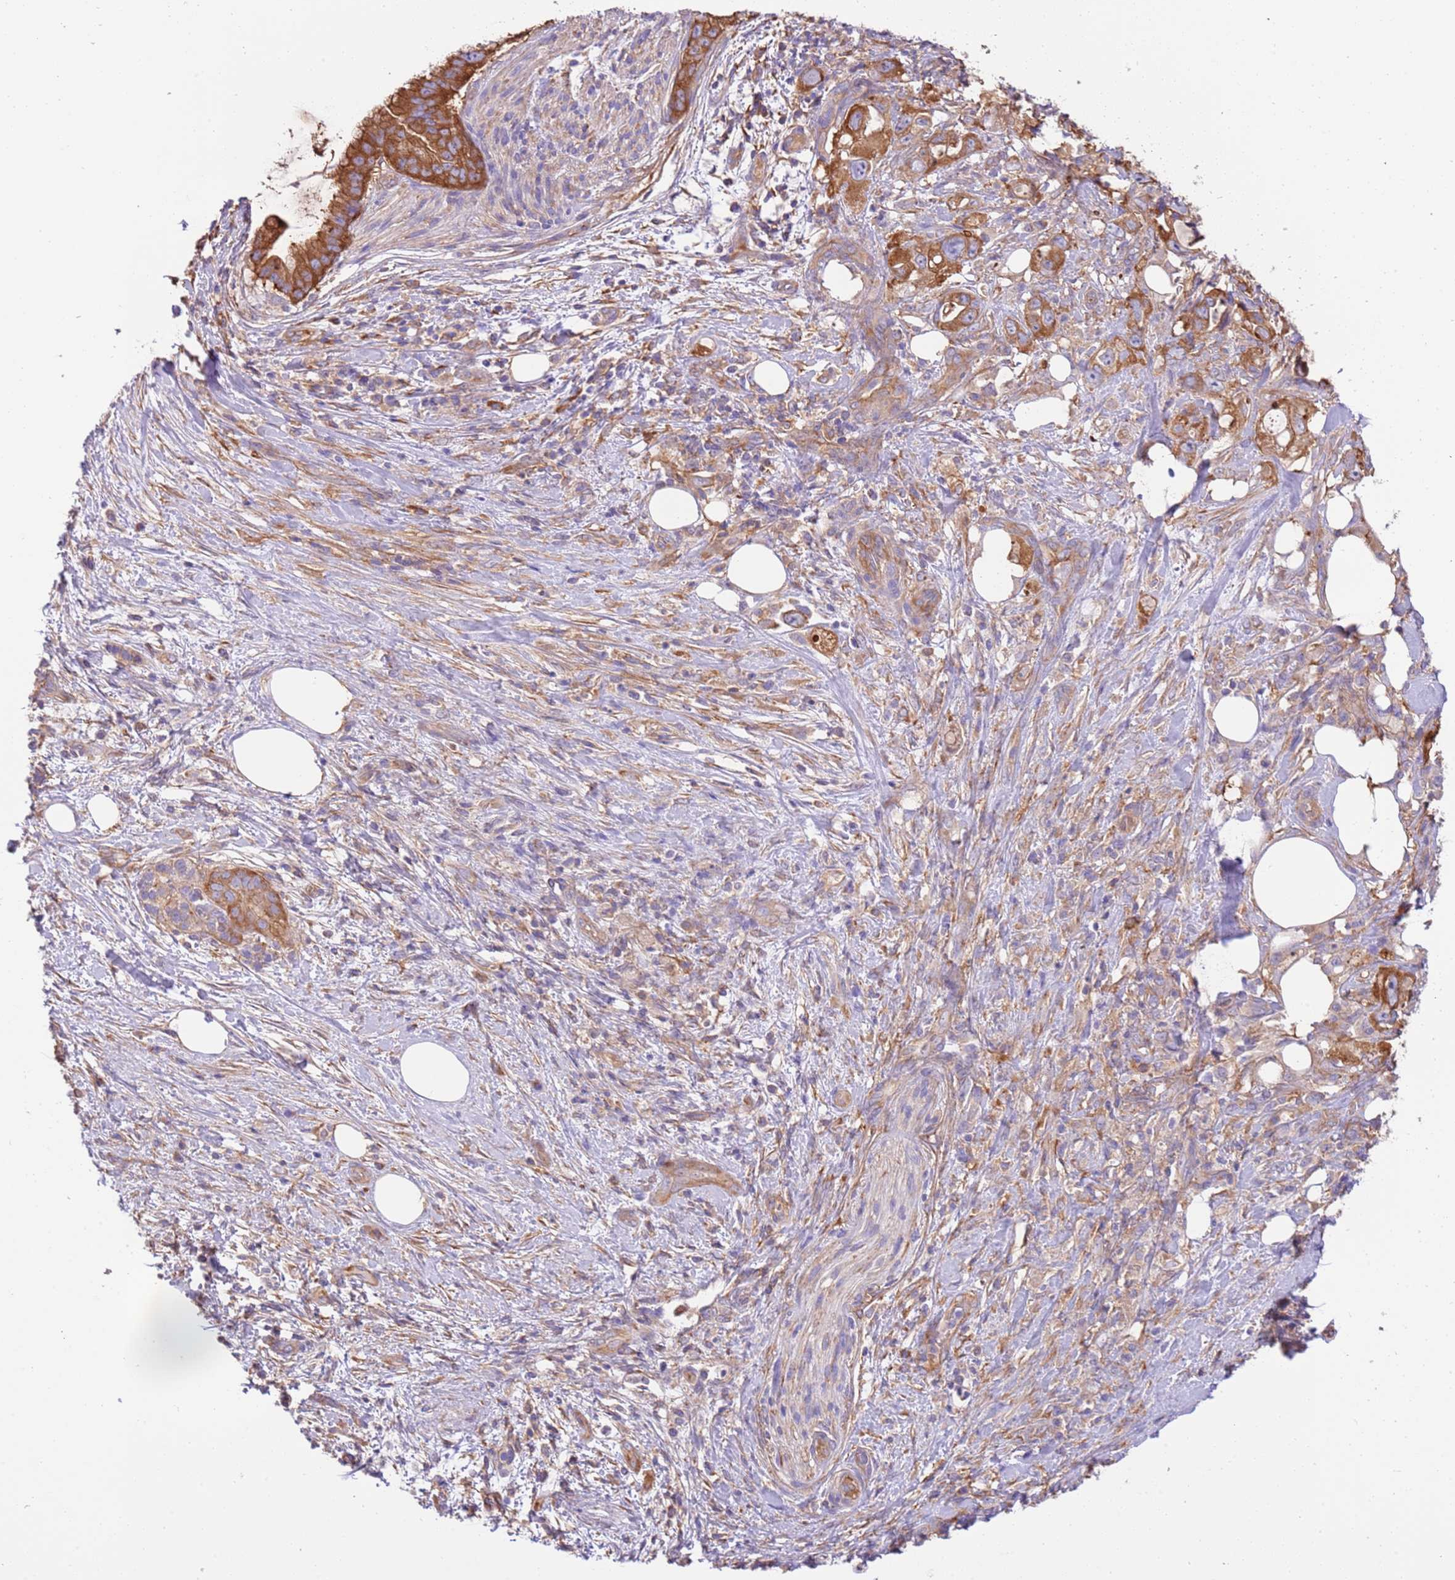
{"staining": {"intensity": "strong", "quantity": ">75%", "location": "cytoplasmic/membranous"}, "tissue": "pancreatic cancer", "cell_type": "Tumor cells", "image_type": "cancer", "snomed": [{"axis": "morphology", "description": "Adenocarcinoma, NOS"}, {"axis": "topography", "description": "Pancreas"}], "caption": "Strong cytoplasmic/membranous positivity is appreciated in about >75% of tumor cells in pancreatic cancer.", "gene": "NAALADL1", "patient": {"sex": "female", "age": 61}}